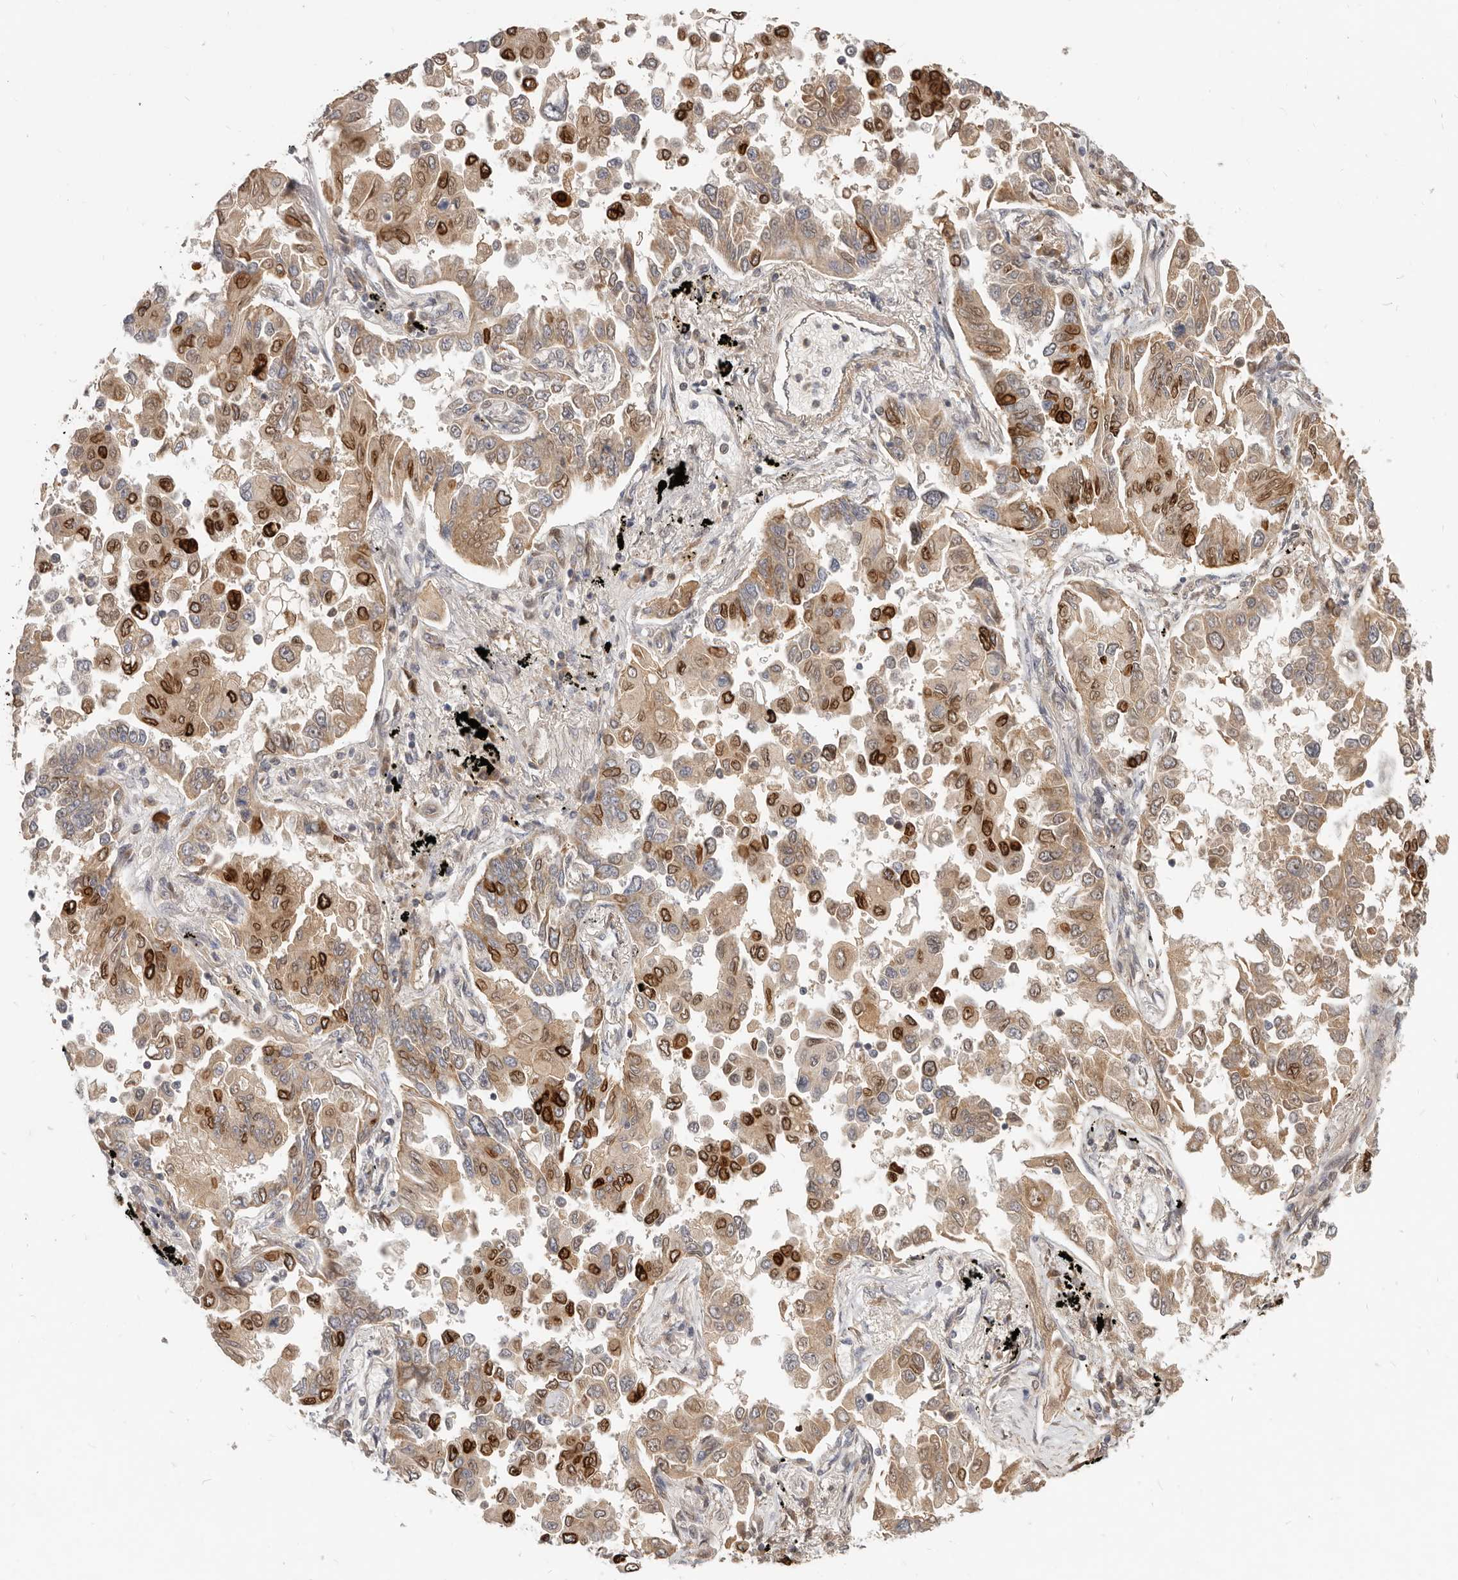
{"staining": {"intensity": "strong", "quantity": "25%-75%", "location": "cytoplasmic/membranous,nuclear"}, "tissue": "lung cancer", "cell_type": "Tumor cells", "image_type": "cancer", "snomed": [{"axis": "morphology", "description": "Adenocarcinoma, NOS"}, {"axis": "topography", "description": "Lung"}], "caption": "This is an image of immunohistochemistry (IHC) staining of lung adenocarcinoma, which shows strong staining in the cytoplasmic/membranous and nuclear of tumor cells.", "gene": "MICALL2", "patient": {"sex": "female", "age": 67}}